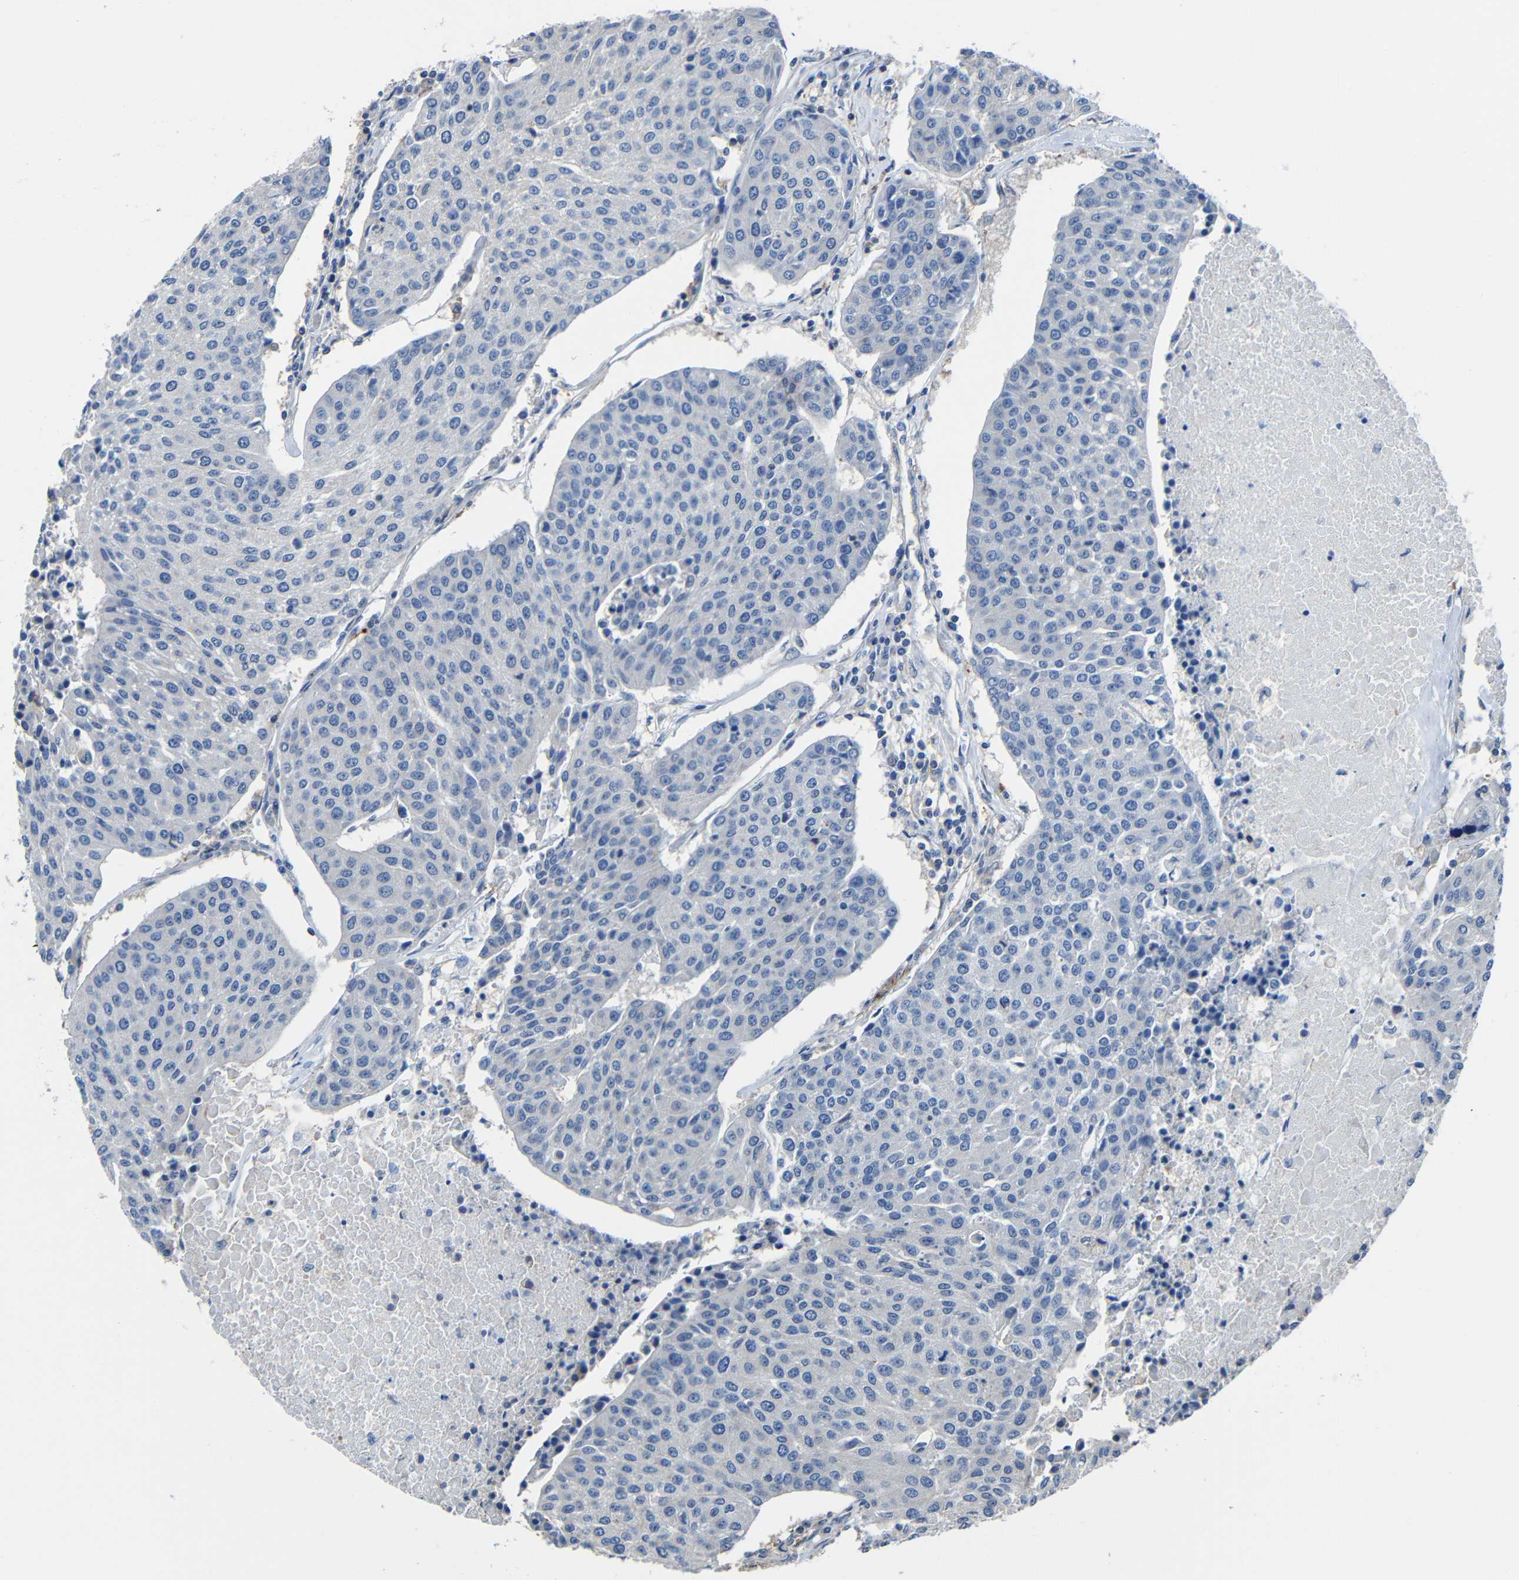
{"staining": {"intensity": "negative", "quantity": "none", "location": "none"}, "tissue": "urothelial cancer", "cell_type": "Tumor cells", "image_type": "cancer", "snomed": [{"axis": "morphology", "description": "Urothelial carcinoma, High grade"}, {"axis": "topography", "description": "Urinary bladder"}], "caption": "Immunohistochemistry (IHC) of human urothelial cancer shows no positivity in tumor cells. Nuclei are stained in blue.", "gene": "GDI1", "patient": {"sex": "female", "age": 85}}